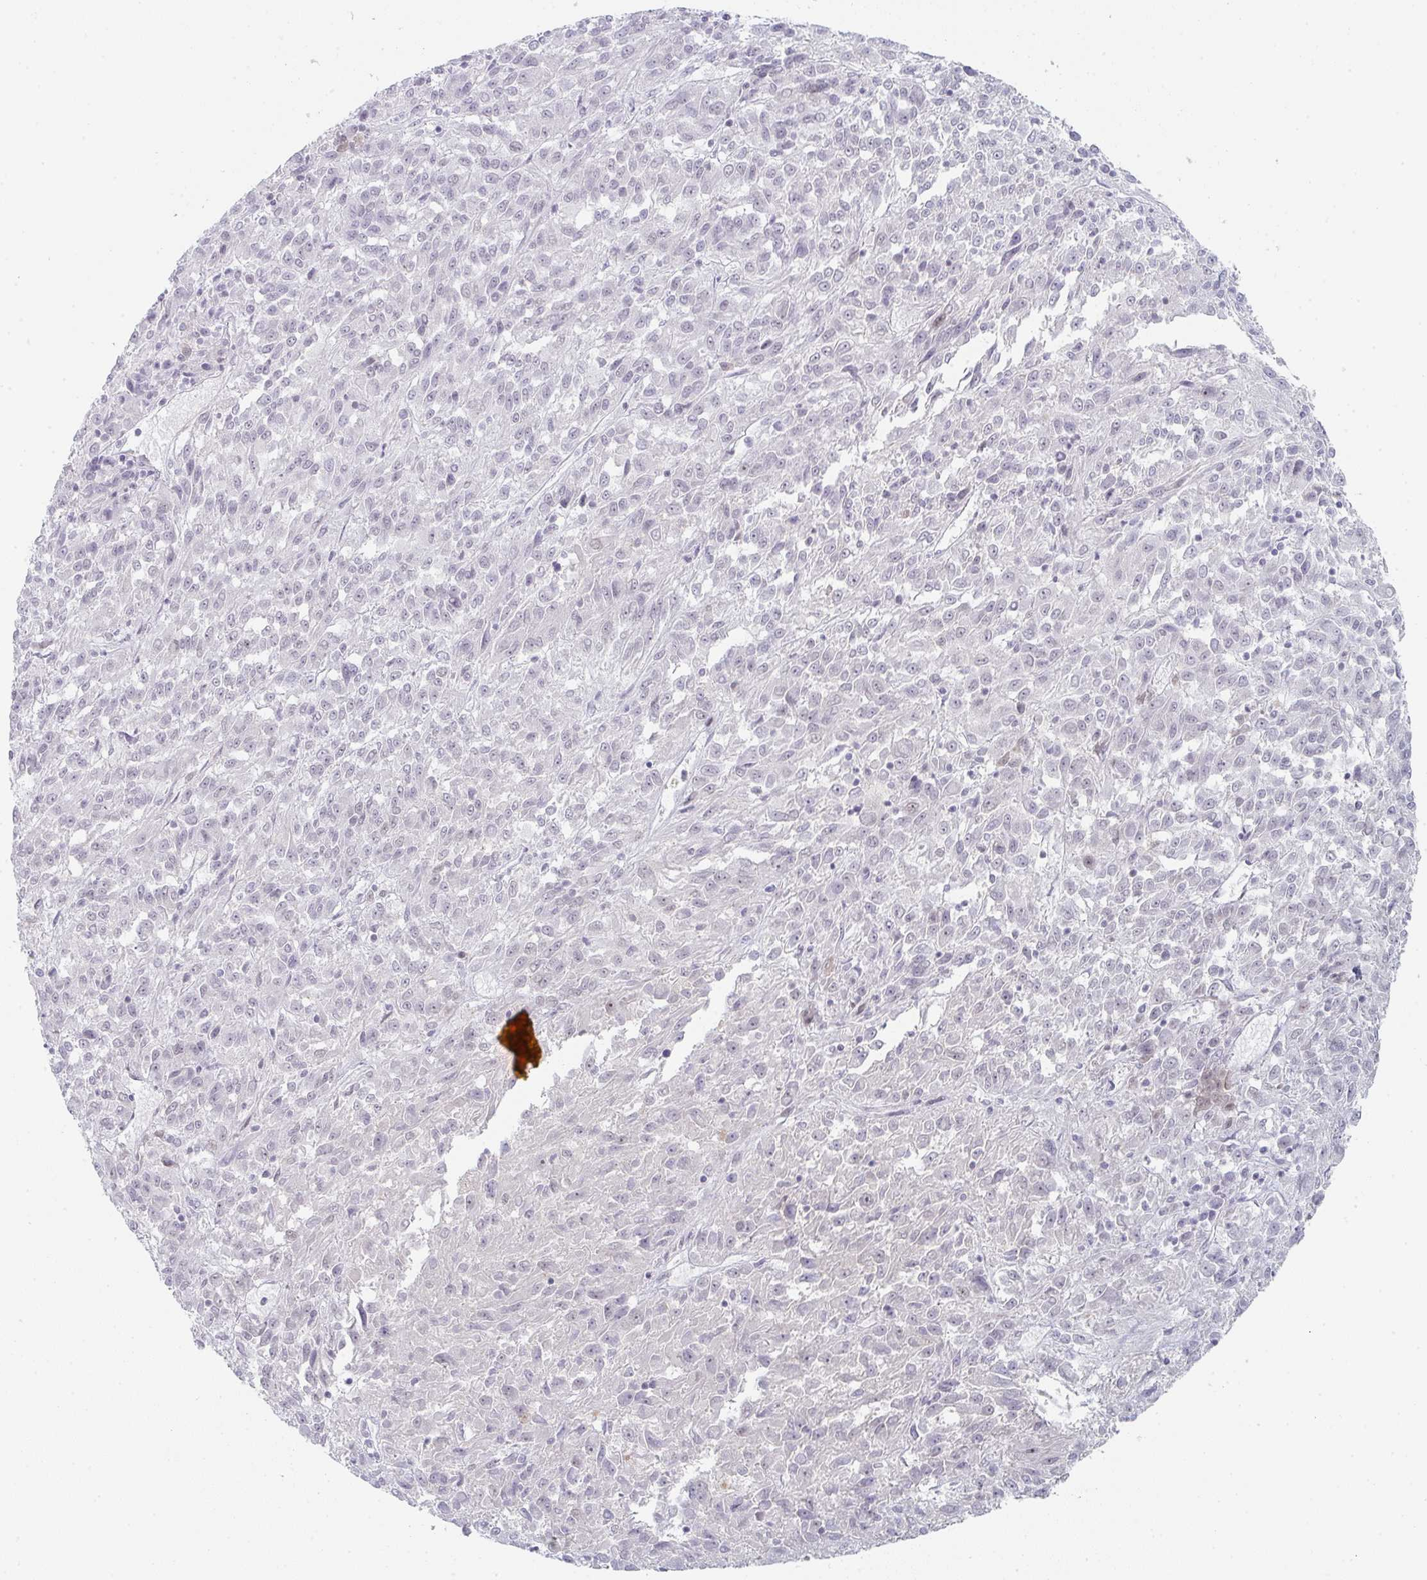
{"staining": {"intensity": "negative", "quantity": "none", "location": "none"}, "tissue": "melanoma", "cell_type": "Tumor cells", "image_type": "cancer", "snomed": [{"axis": "morphology", "description": "Malignant melanoma, Metastatic site"}, {"axis": "topography", "description": "Lung"}], "caption": "Tumor cells are negative for protein expression in human malignant melanoma (metastatic site).", "gene": "LIN54", "patient": {"sex": "male", "age": 64}}